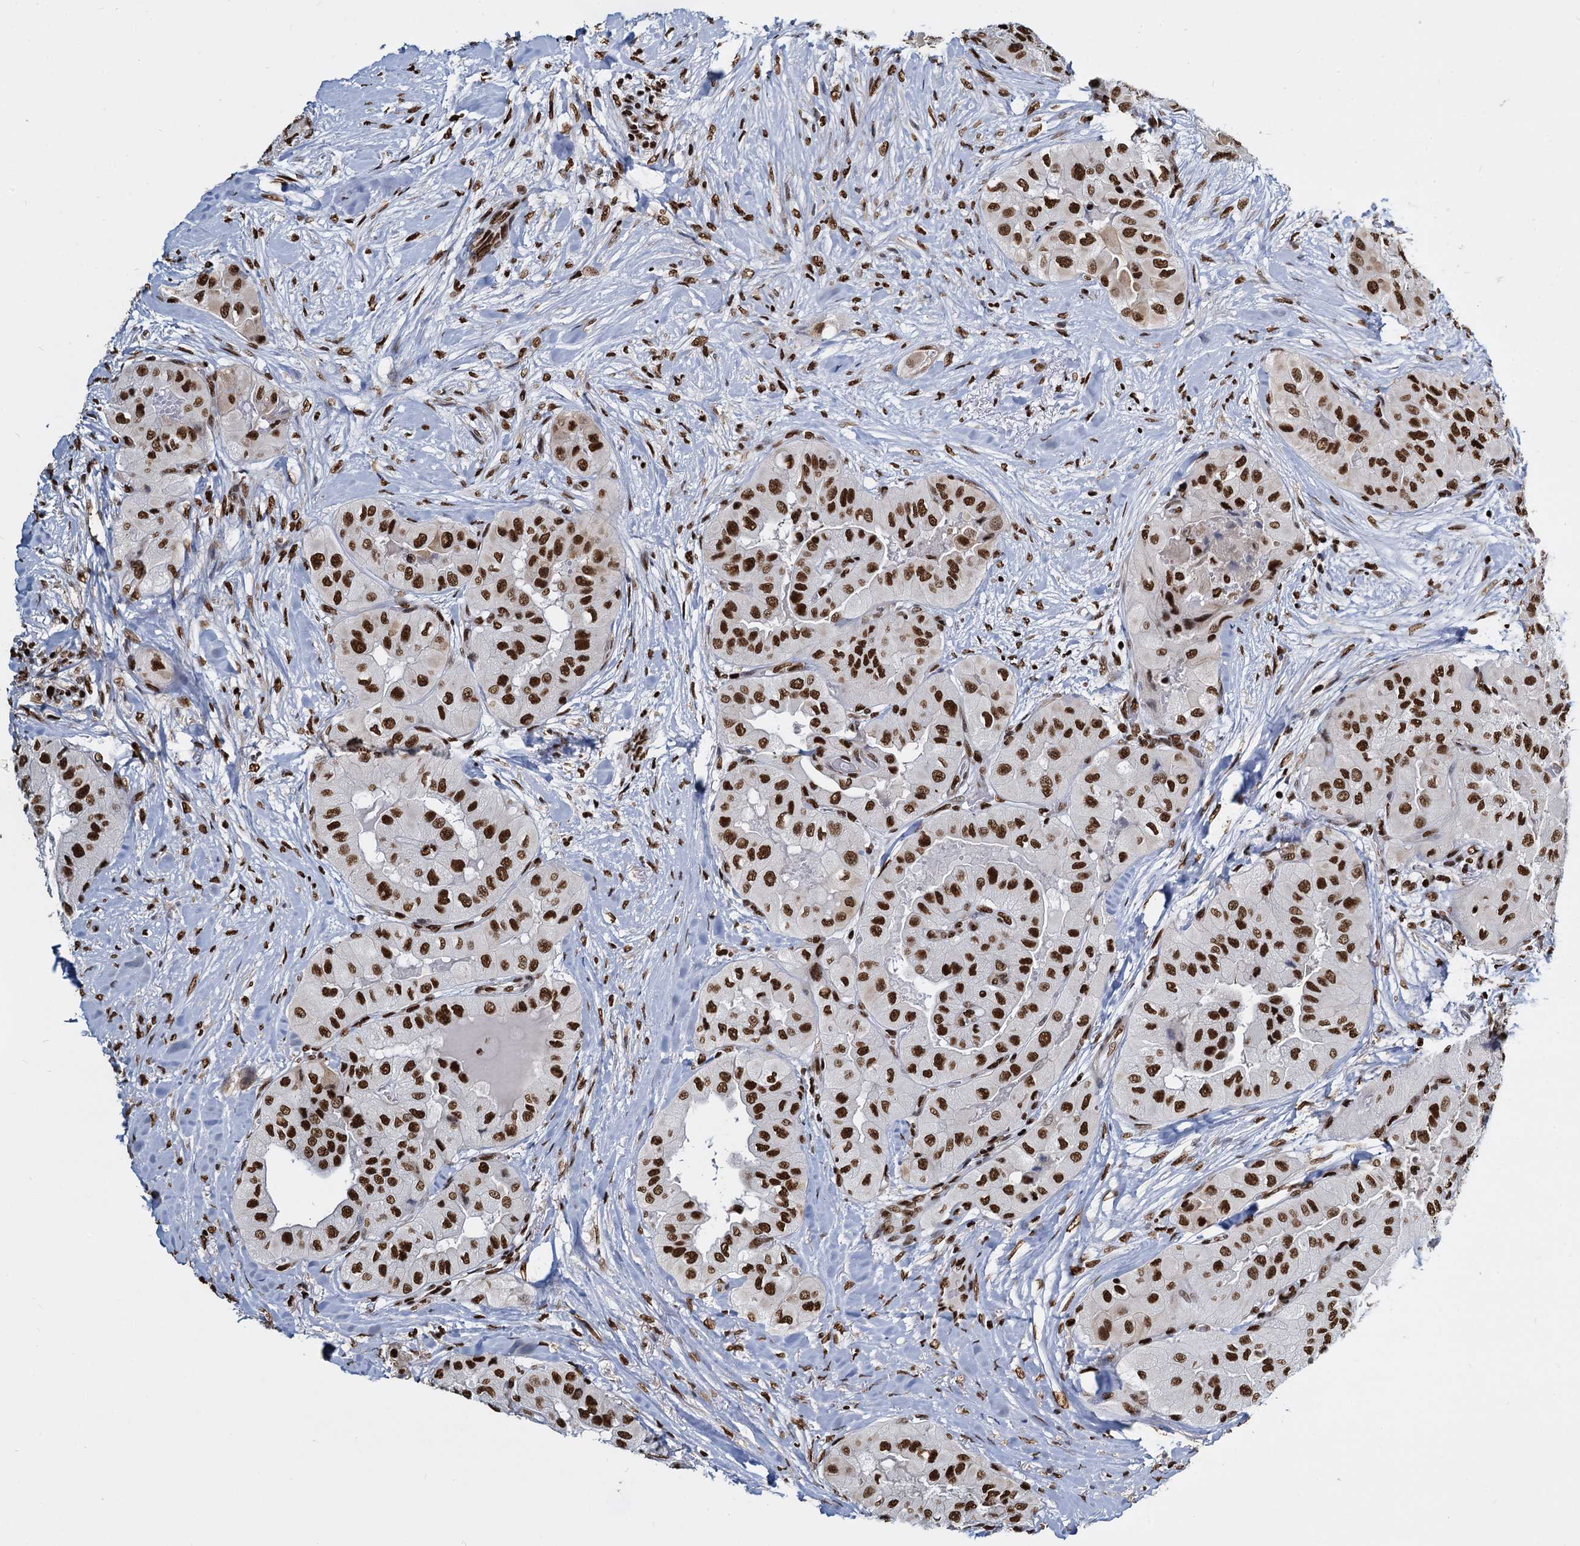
{"staining": {"intensity": "strong", "quantity": ">75%", "location": "nuclear"}, "tissue": "thyroid cancer", "cell_type": "Tumor cells", "image_type": "cancer", "snomed": [{"axis": "morphology", "description": "Papillary adenocarcinoma, NOS"}, {"axis": "topography", "description": "Thyroid gland"}], "caption": "Thyroid papillary adenocarcinoma stained for a protein (brown) exhibits strong nuclear positive positivity in approximately >75% of tumor cells.", "gene": "DCPS", "patient": {"sex": "female", "age": 59}}